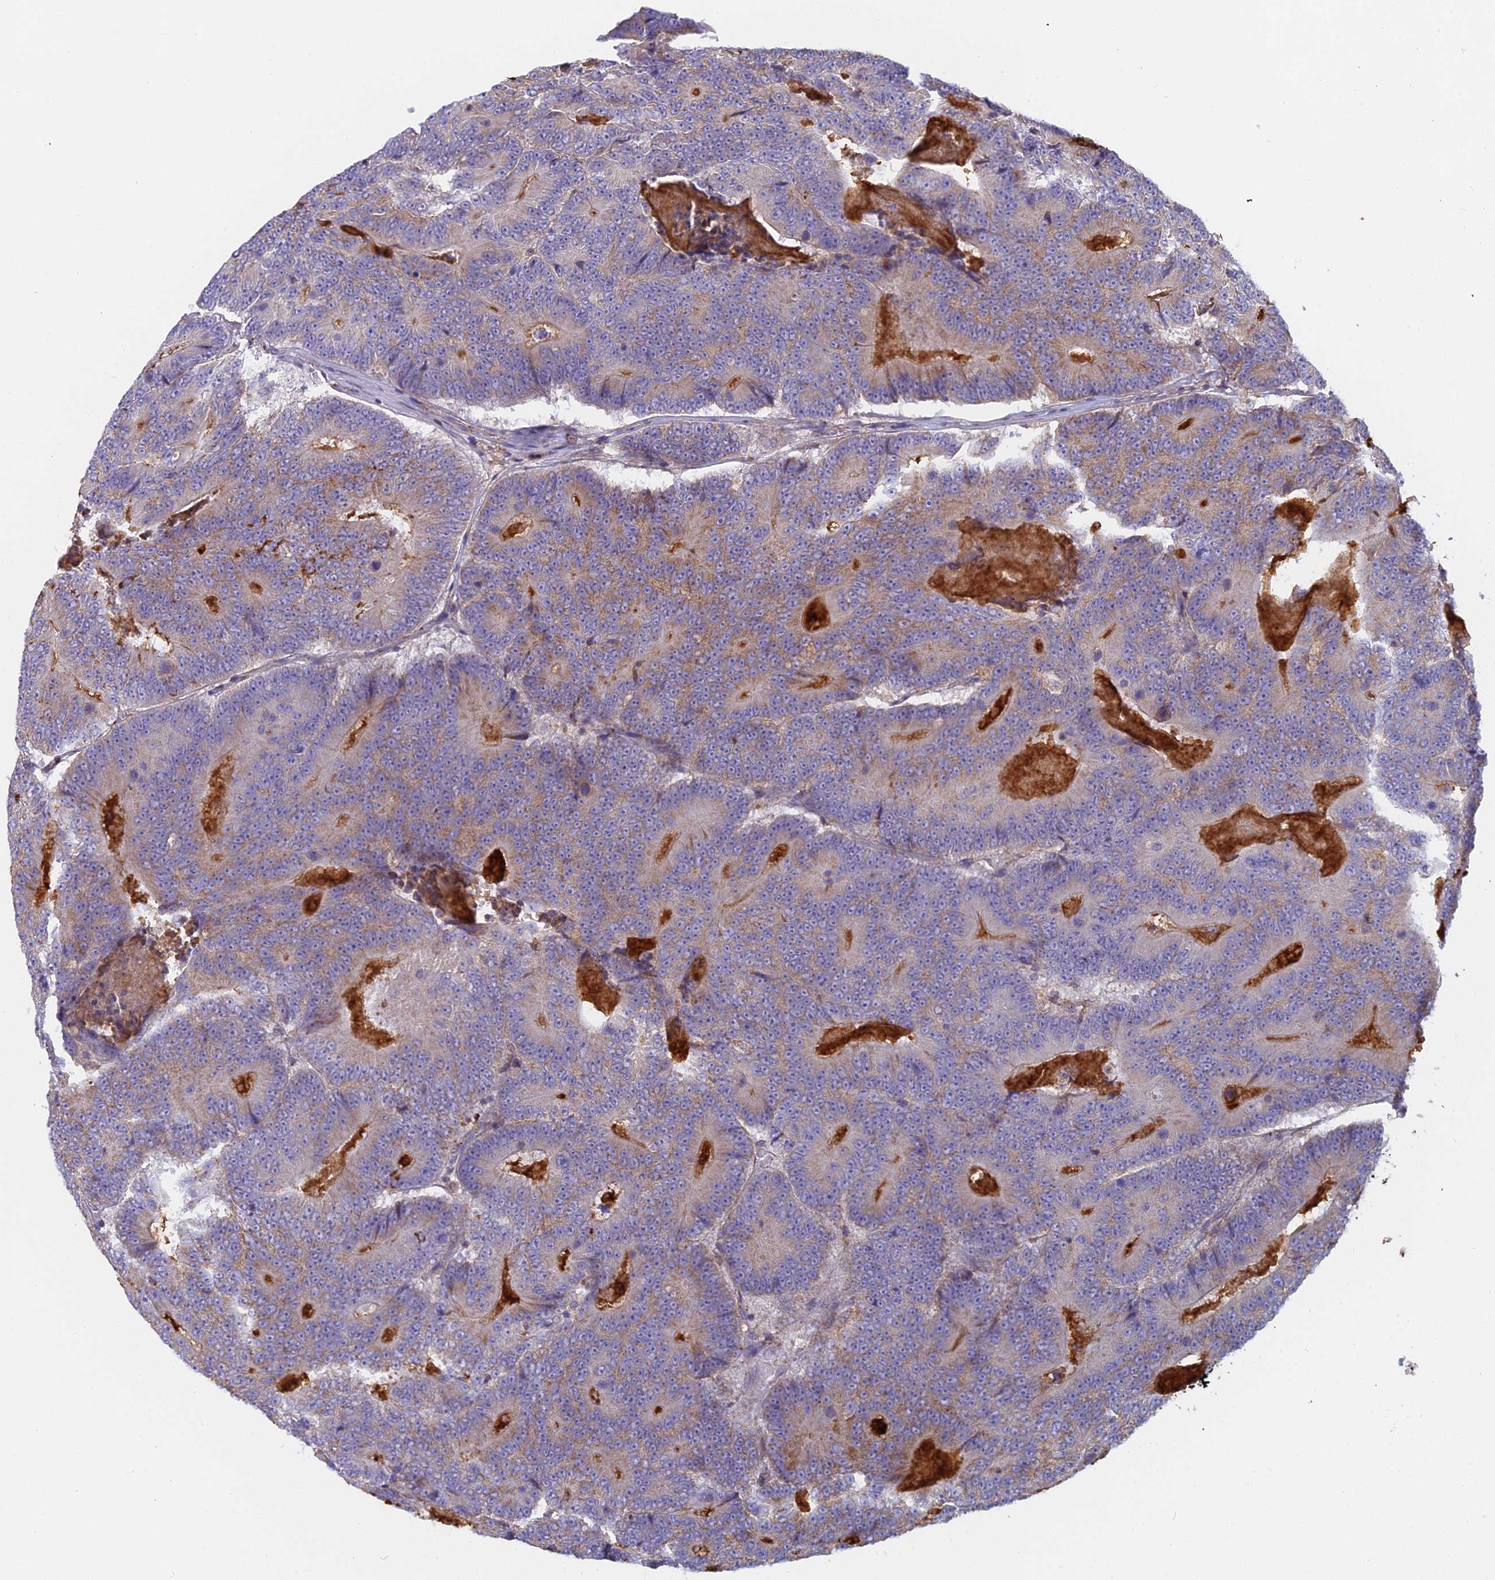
{"staining": {"intensity": "weak", "quantity": "25%-75%", "location": "cytoplasmic/membranous"}, "tissue": "colorectal cancer", "cell_type": "Tumor cells", "image_type": "cancer", "snomed": [{"axis": "morphology", "description": "Adenocarcinoma, NOS"}, {"axis": "topography", "description": "Colon"}], "caption": "Adenocarcinoma (colorectal) stained with DAB immunohistochemistry reveals low levels of weak cytoplasmic/membranous positivity in approximately 25%-75% of tumor cells. (brown staining indicates protein expression, while blue staining denotes nuclei).", "gene": "IFTAP", "patient": {"sex": "male", "age": 83}}